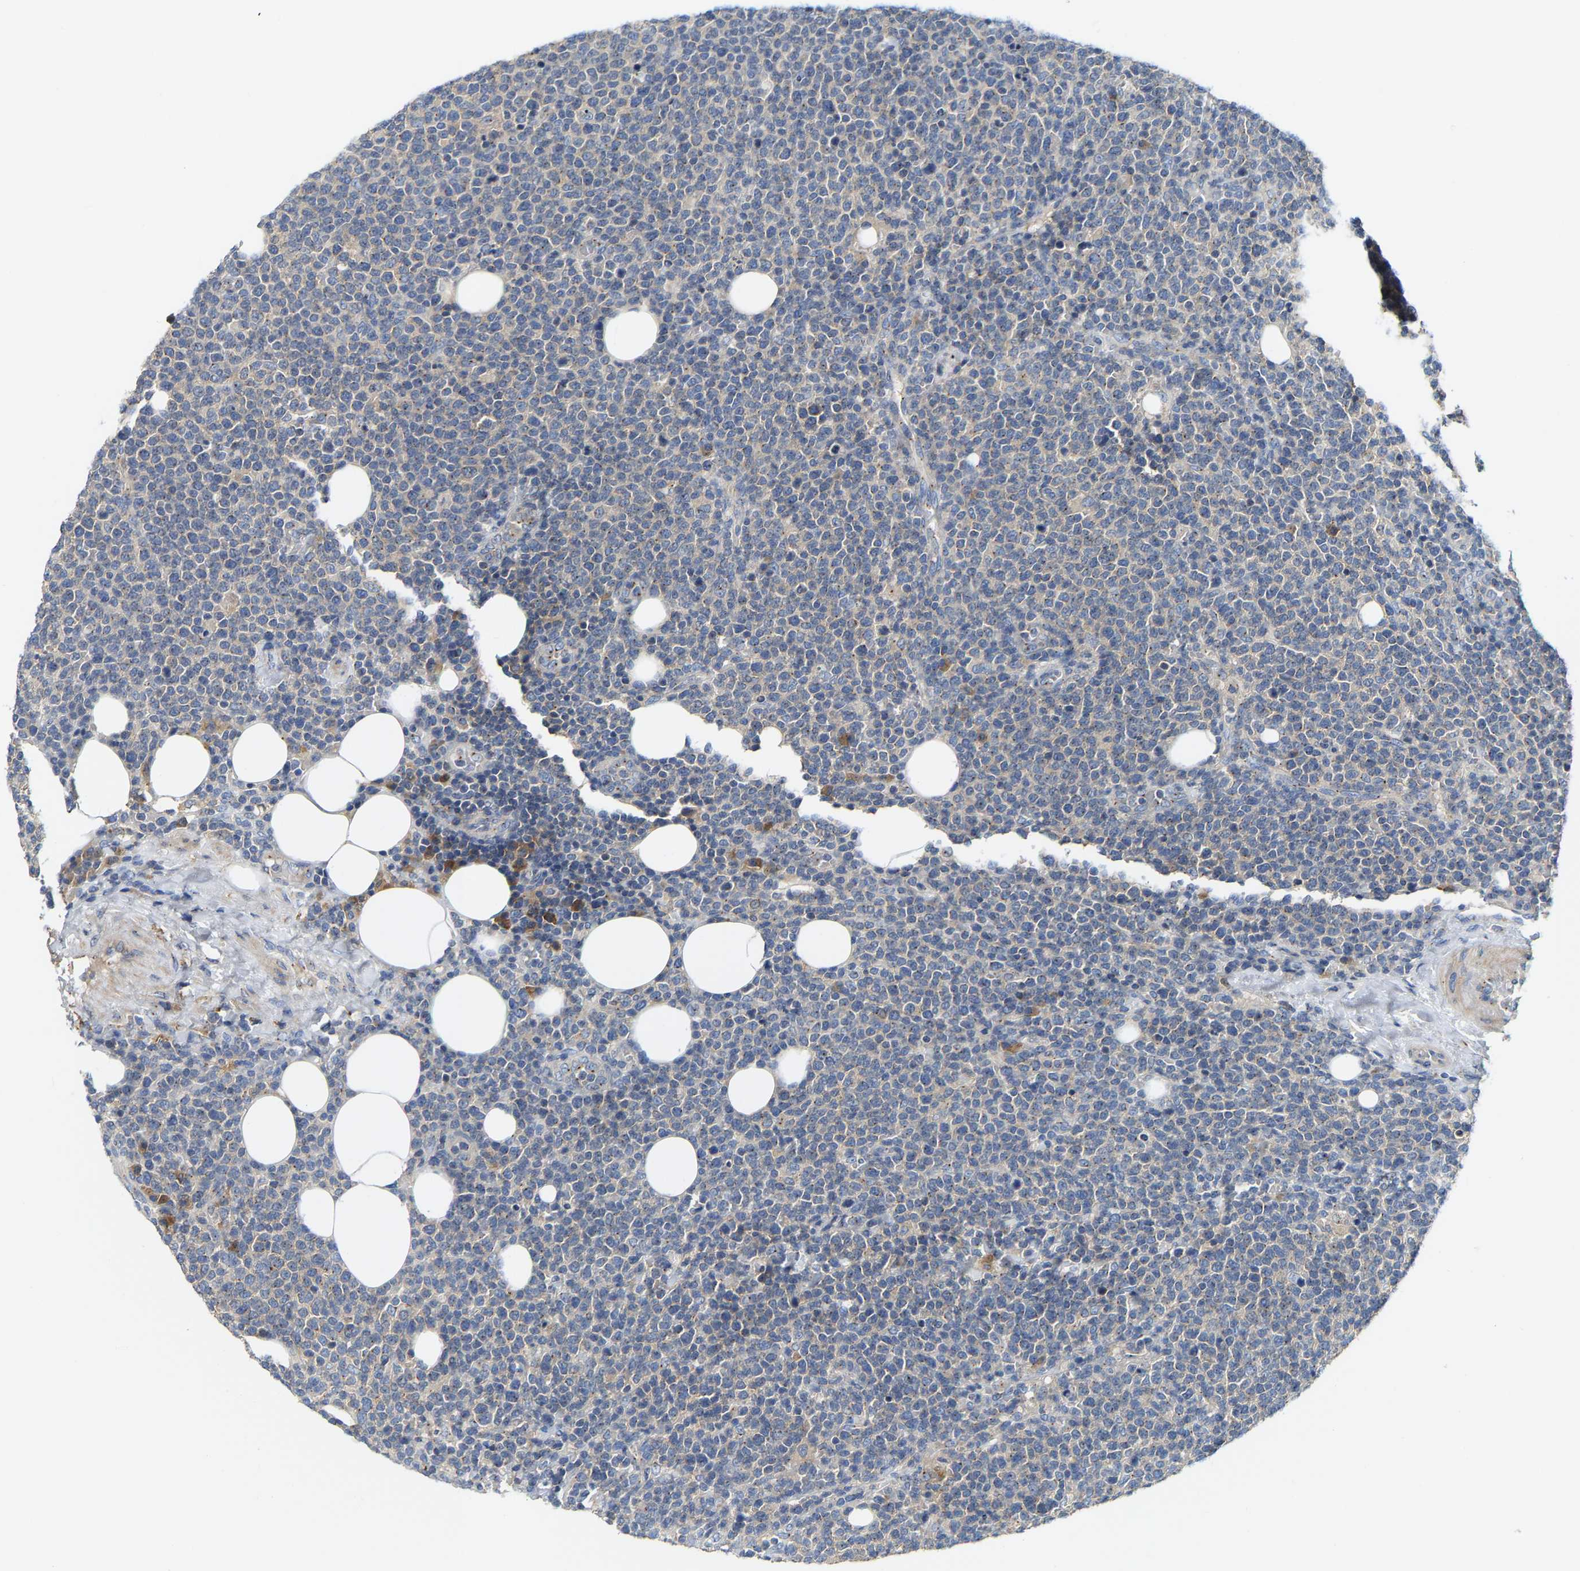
{"staining": {"intensity": "weak", "quantity": "<25%", "location": "cytoplasmic/membranous"}, "tissue": "lymphoma", "cell_type": "Tumor cells", "image_type": "cancer", "snomed": [{"axis": "morphology", "description": "Malignant lymphoma, non-Hodgkin's type, High grade"}, {"axis": "topography", "description": "Lymph node"}], "caption": "DAB immunohistochemical staining of high-grade malignant lymphoma, non-Hodgkin's type shows no significant staining in tumor cells. The staining is performed using DAB brown chromogen with nuclei counter-stained in using hematoxylin.", "gene": "PCNT", "patient": {"sex": "male", "age": 61}}